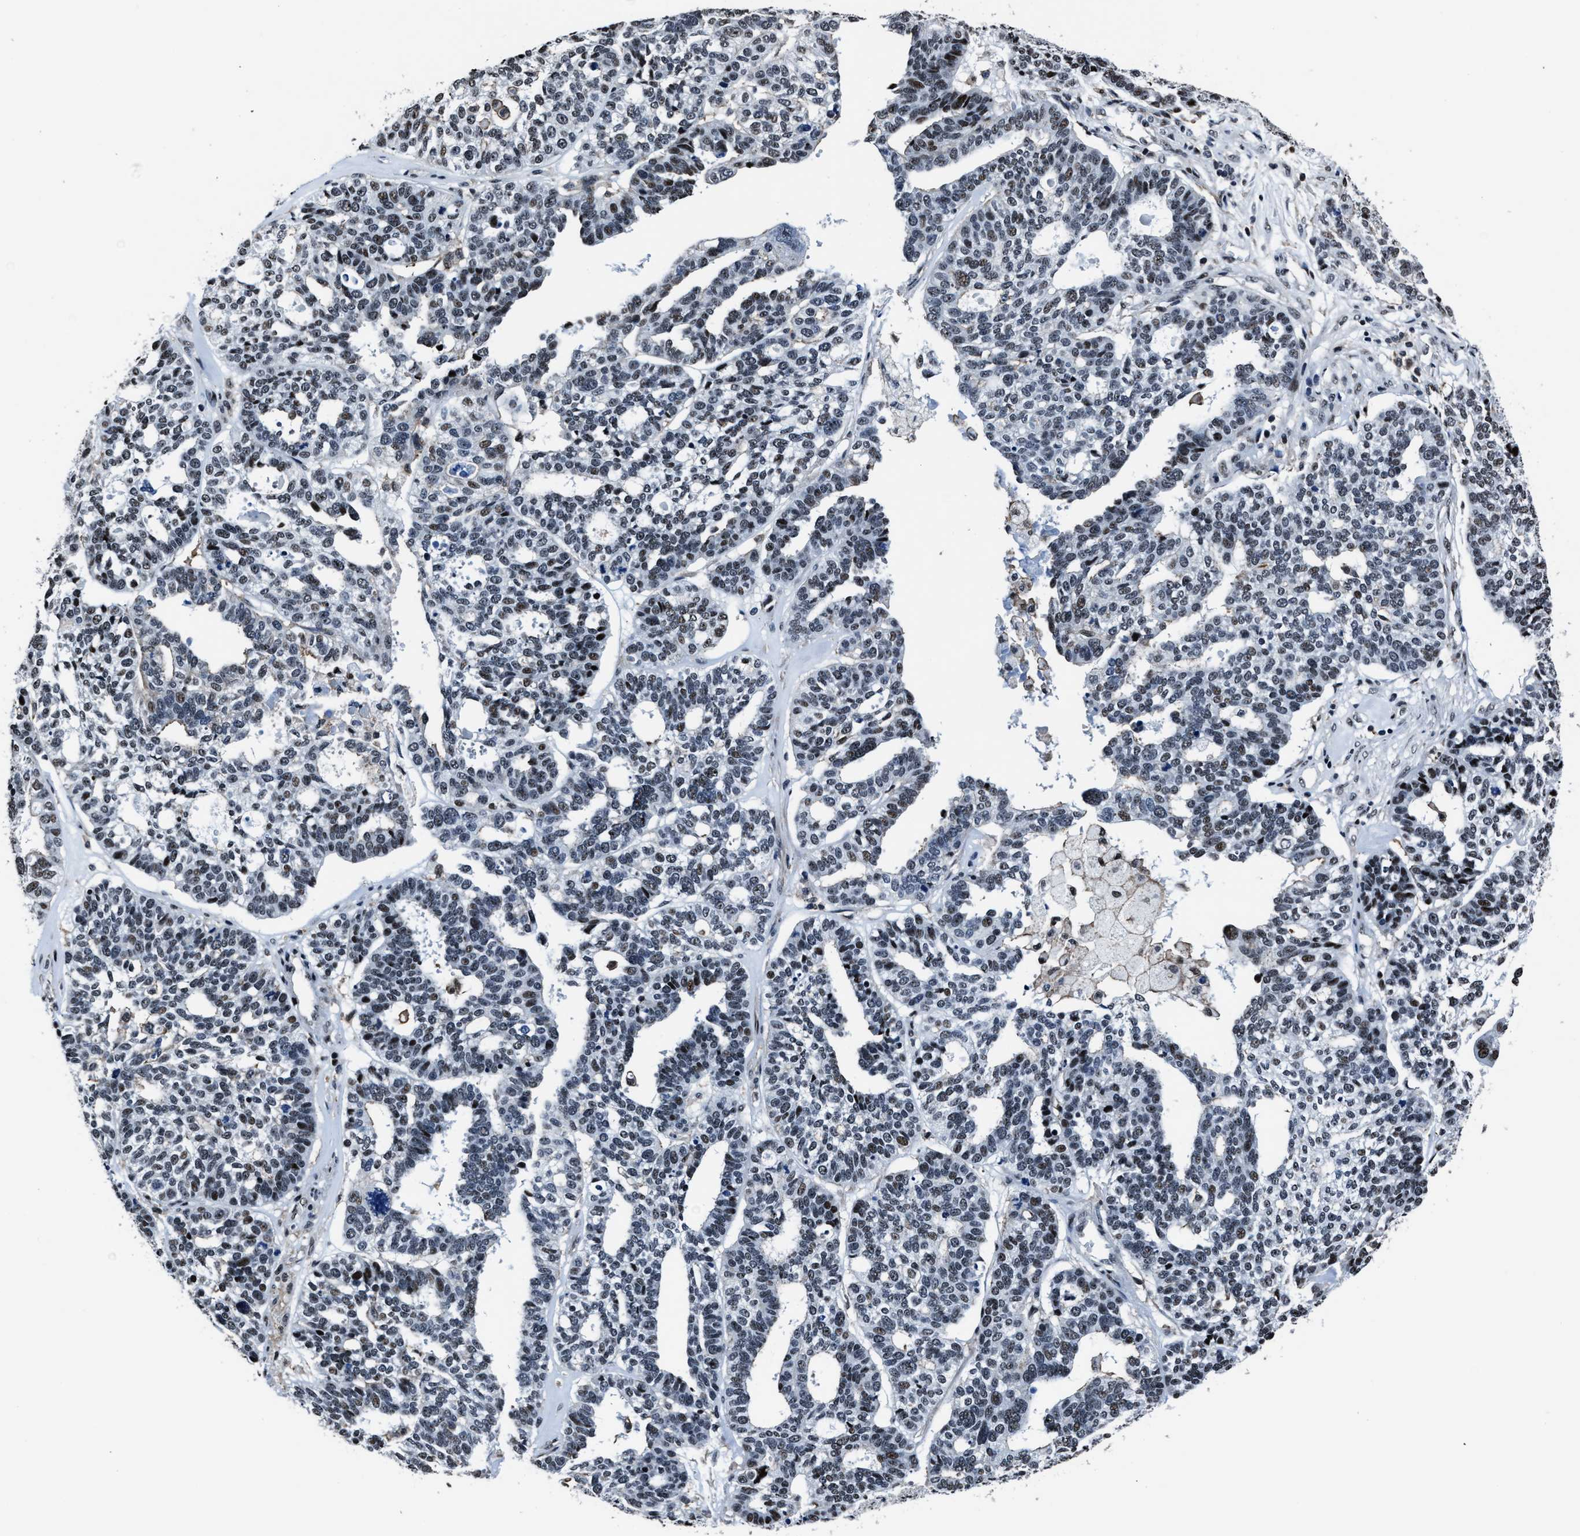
{"staining": {"intensity": "weak", "quantity": "25%-75%", "location": "nuclear"}, "tissue": "ovarian cancer", "cell_type": "Tumor cells", "image_type": "cancer", "snomed": [{"axis": "morphology", "description": "Cystadenocarcinoma, serous, NOS"}, {"axis": "topography", "description": "Ovary"}], "caption": "The image exhibits a brown stain indicating the presence of a protein in the nuclear of tumor cells in ovarian cancer (serous cystadenocarcinoma). The protein is shown in brown color, while the nuclei are stained blue.", "gene": "PPIE", "patient": {"sex": "female", "age": 59}}